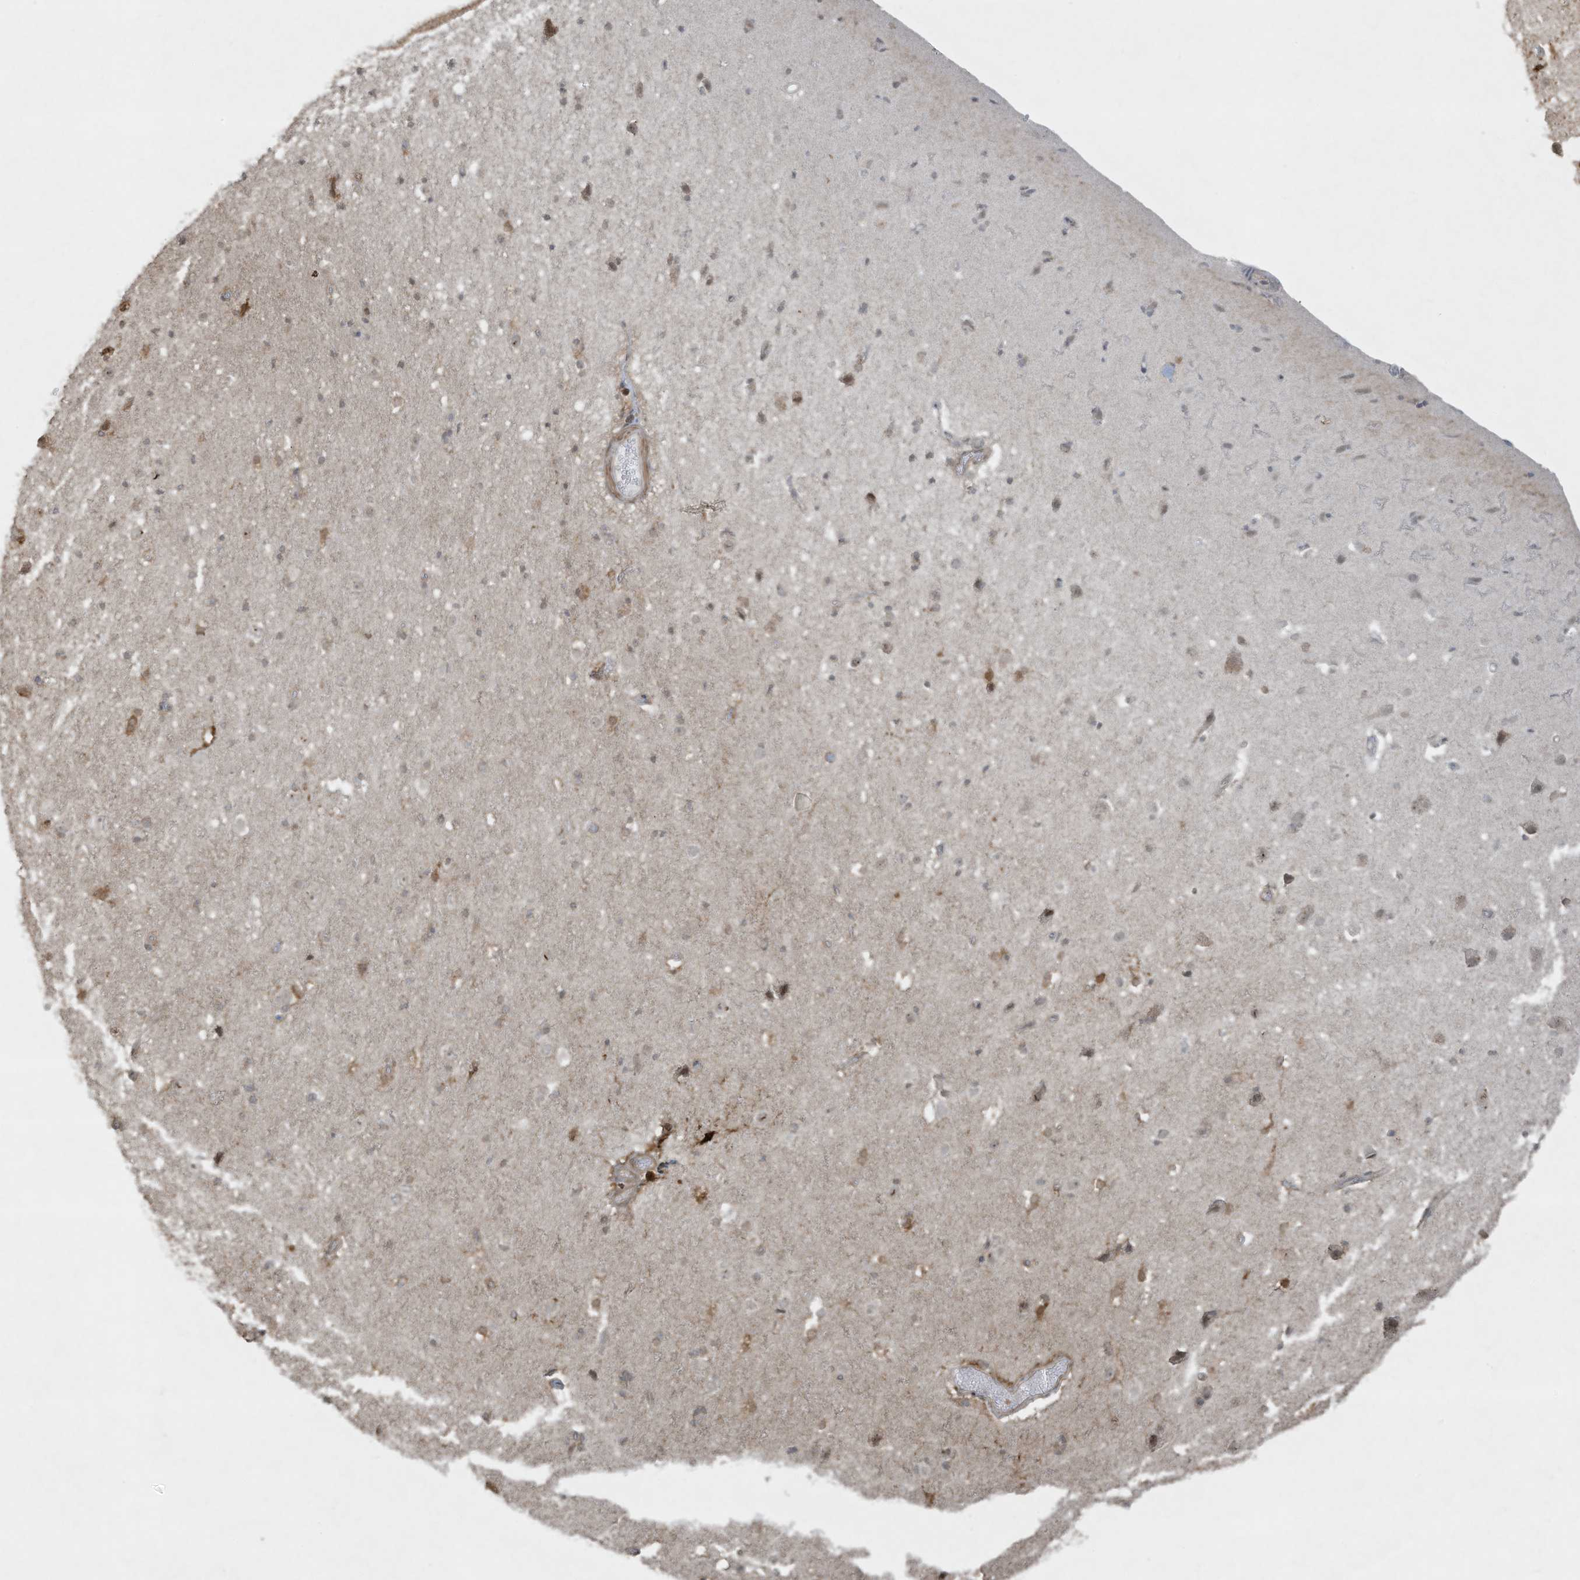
{"staining": {"intensity": "strong", "quantity": "25%-75%", "location": "cytoplasmic/membranous"}, "tissue": "cerebral cortex", "cell_type": "Endothelial cells", "image_type": "normal", "snomed": [{"axis": "morphology", "description": "Normal tissue, NOS"}, {"axis": "topography", "description": "Cerebral cortex"}], "caption": "This is an image of immunohistochemistry staining of unremarkable cerebral cortex, which shows strong positivity in the cytoplasmic/membranous of endothelial cells.", "gene": "ZNF263", "patient": {"sex": "male", "age": 34}}